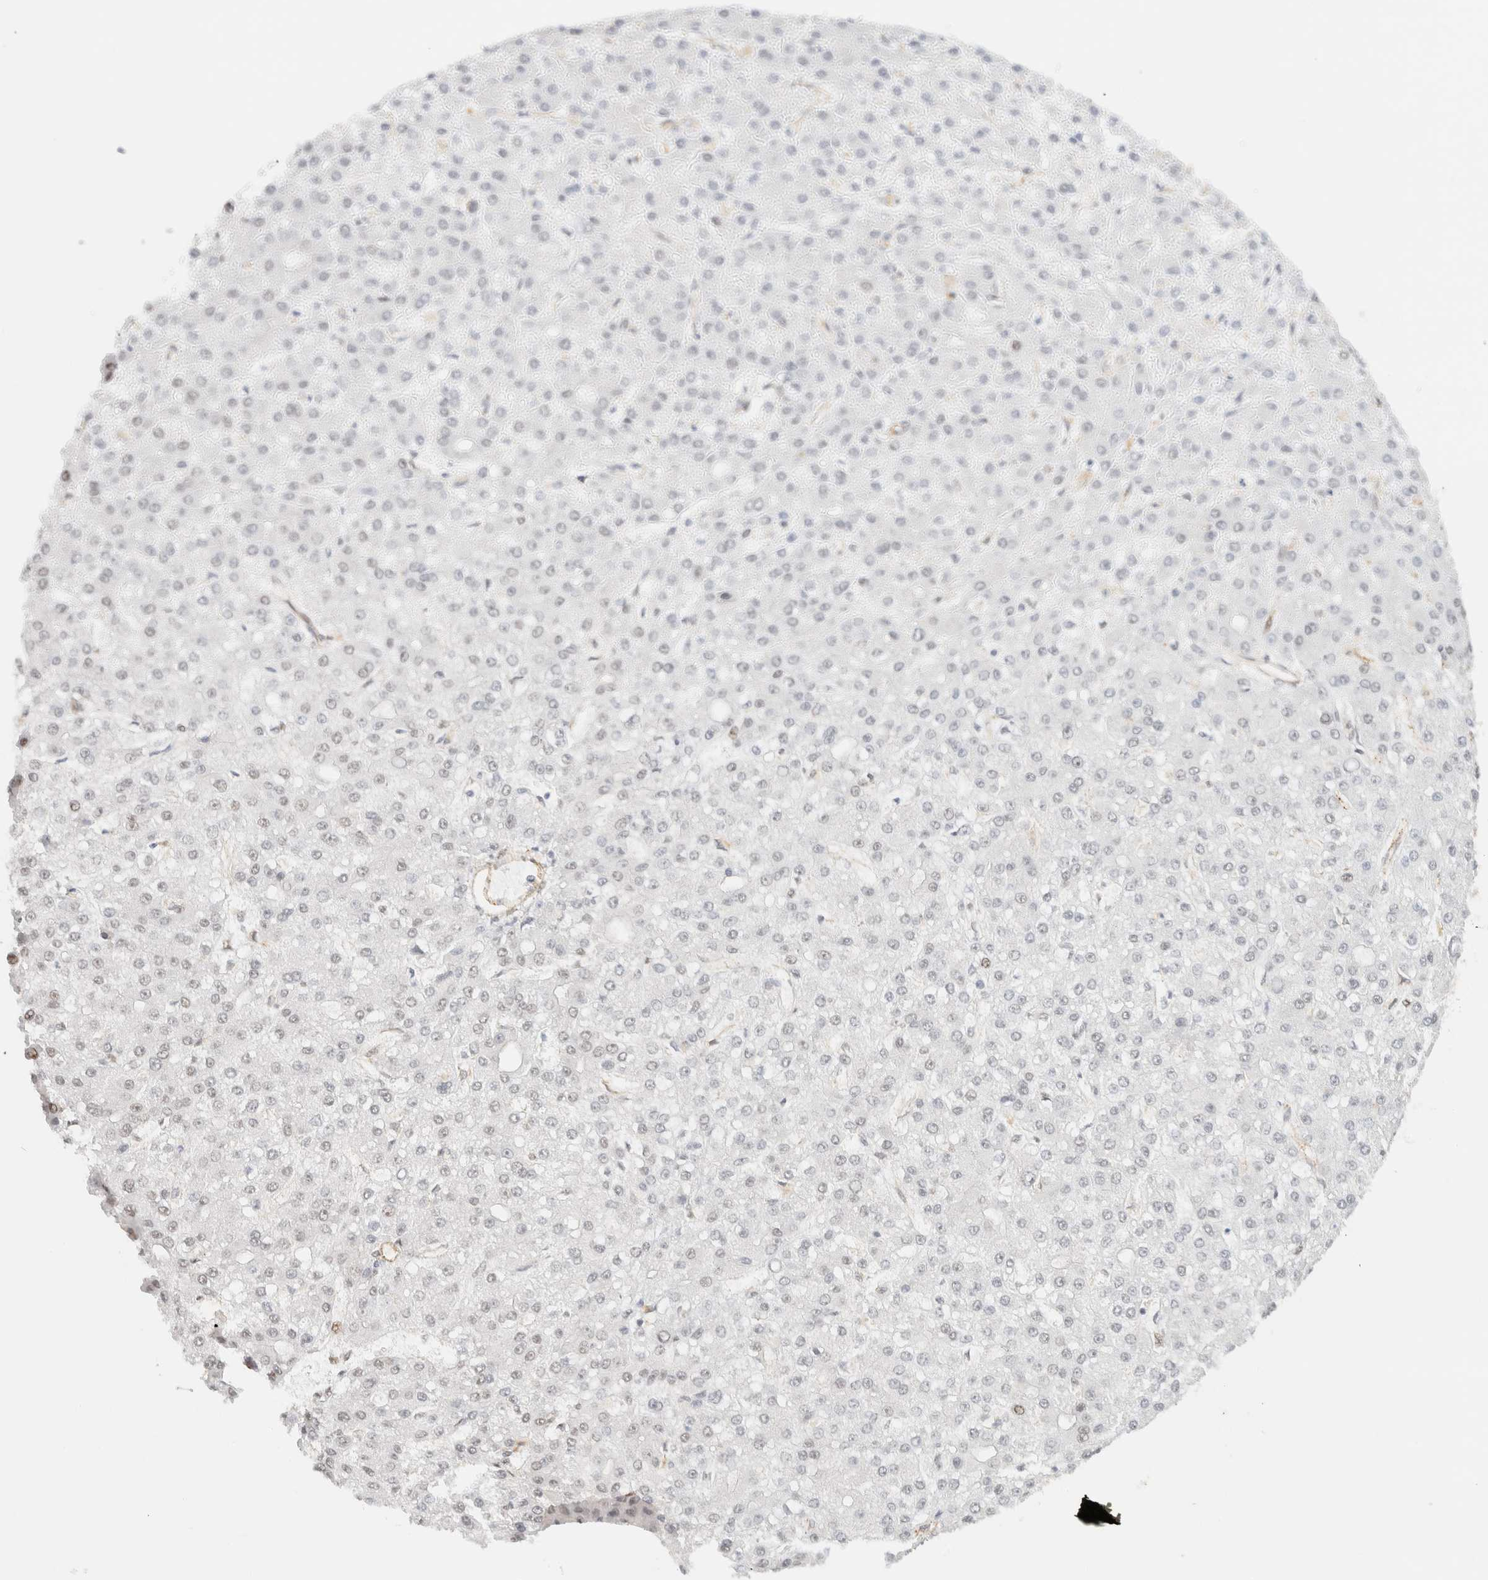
{"staining": {"intensity": "negative", "quantity": "none", "location": "none"}, "tissue": "liver cancer", "cell_type": "Tumor cells", "image_type": "cancer", "snomed": [{"axis": "morphology", "description": "Carcinoma, Hepatocellular, NOS"}, {"axis": "topography", "description": "Liver"}], "caption": "This is an IHC micrograph of hepatocellular carcinoma (liver). There is no staining in tumor cells.", "gene": "ARID5A", "patient": {"sex": "male", "age": 67}}